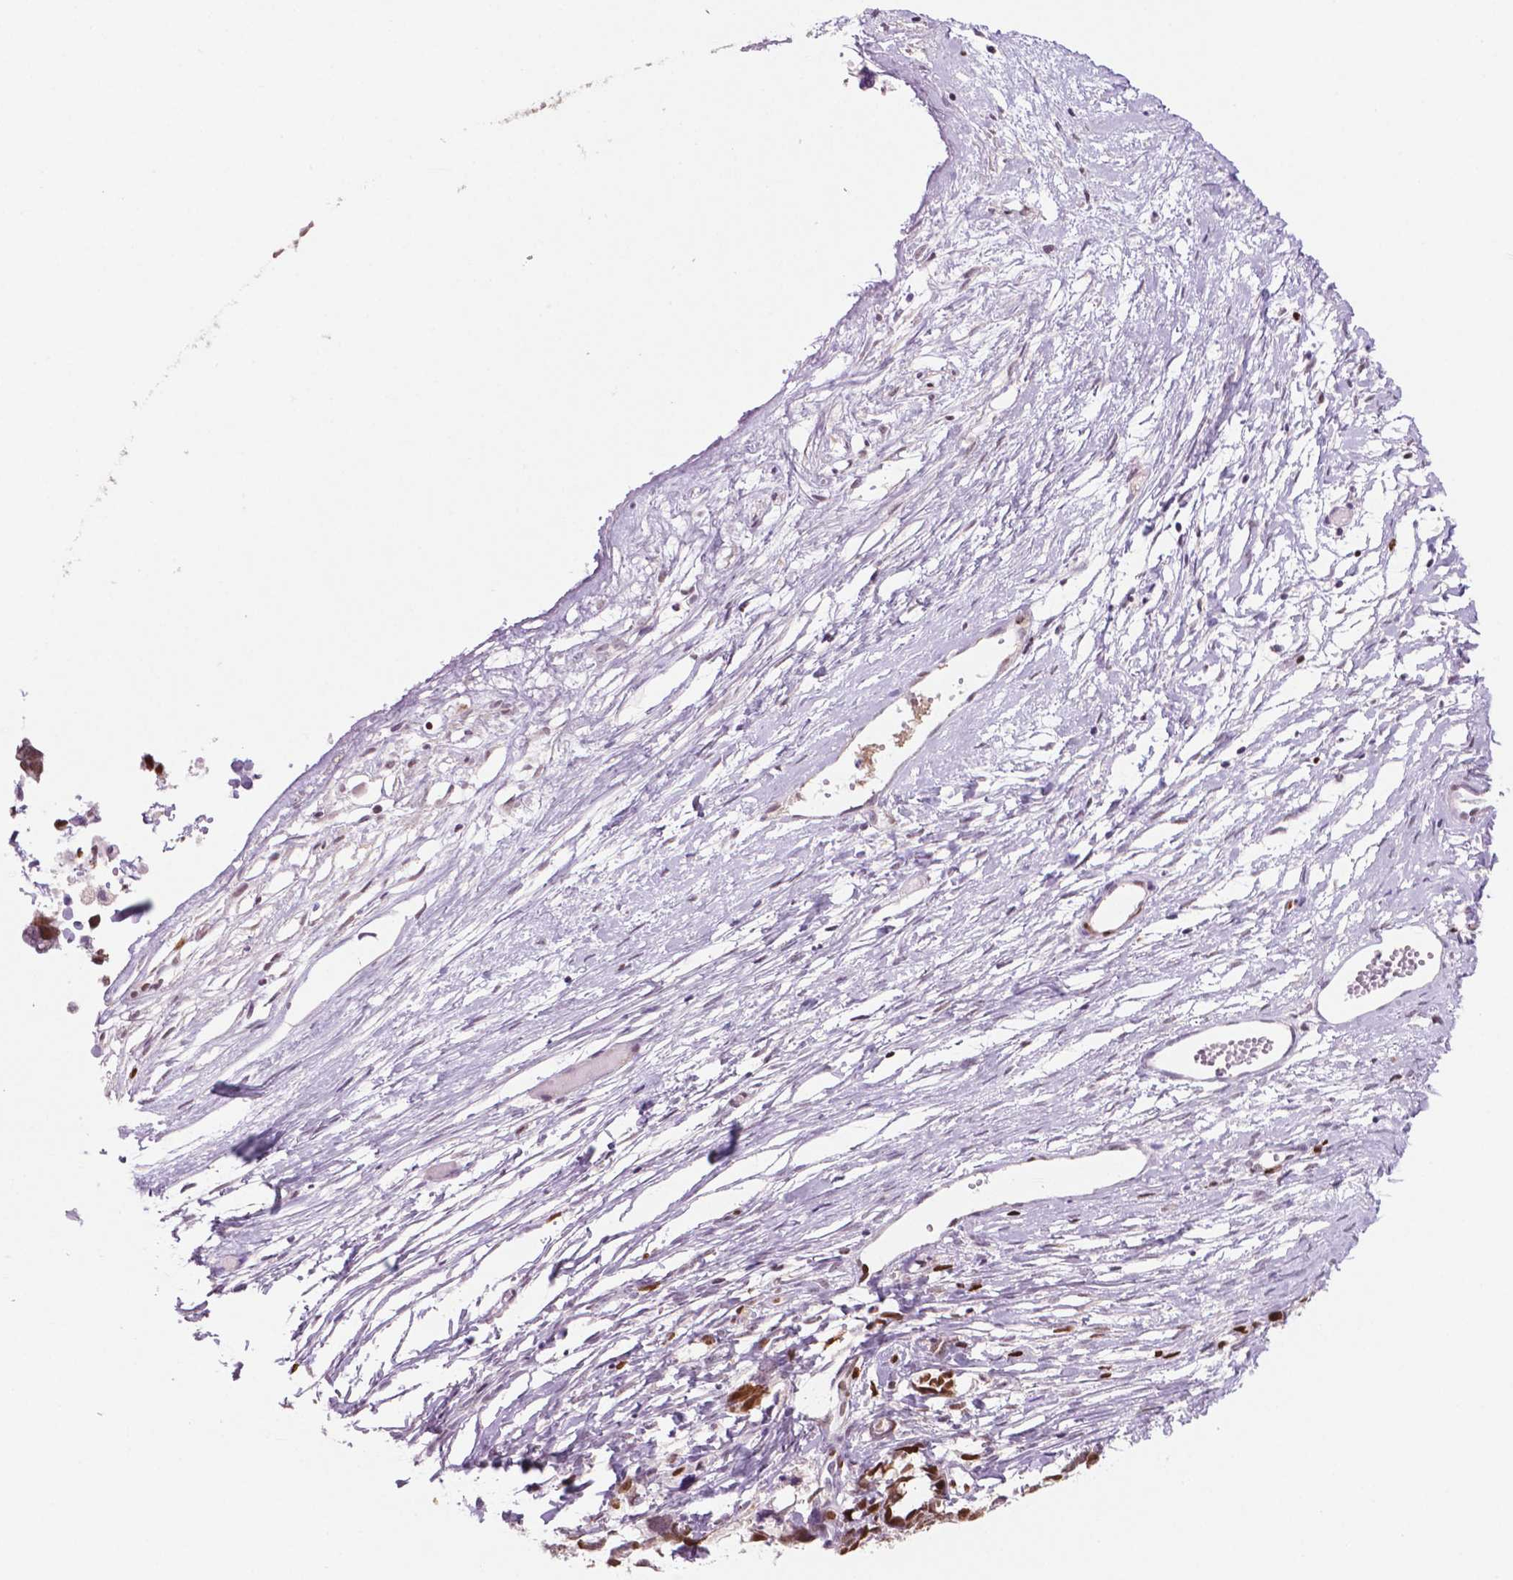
{"staining": {"intensity": "strong", "quantity": ">75%", "location": "nuclear"}, "tissue": "ovarian cancer", "cell_type": "Tumor cells", "image_type": "cancer", "snomed": [{"axis": "morphology", "description": "Cystadenocarcinoma, serous, NOS"}, {"axis": "topography", "description": "Ovary"}], "caption": "High-magnification brightfield microscopy of ovarian serous cystadenocarcinoma stained with DAB (brown) and counterstained with hematoxylin (blue). tumor cells exhibit strong nuclear positivity is present in about>75% of cells.", "gene": "NCAPH2", "patient": {"sex": "female", "age": 69}}